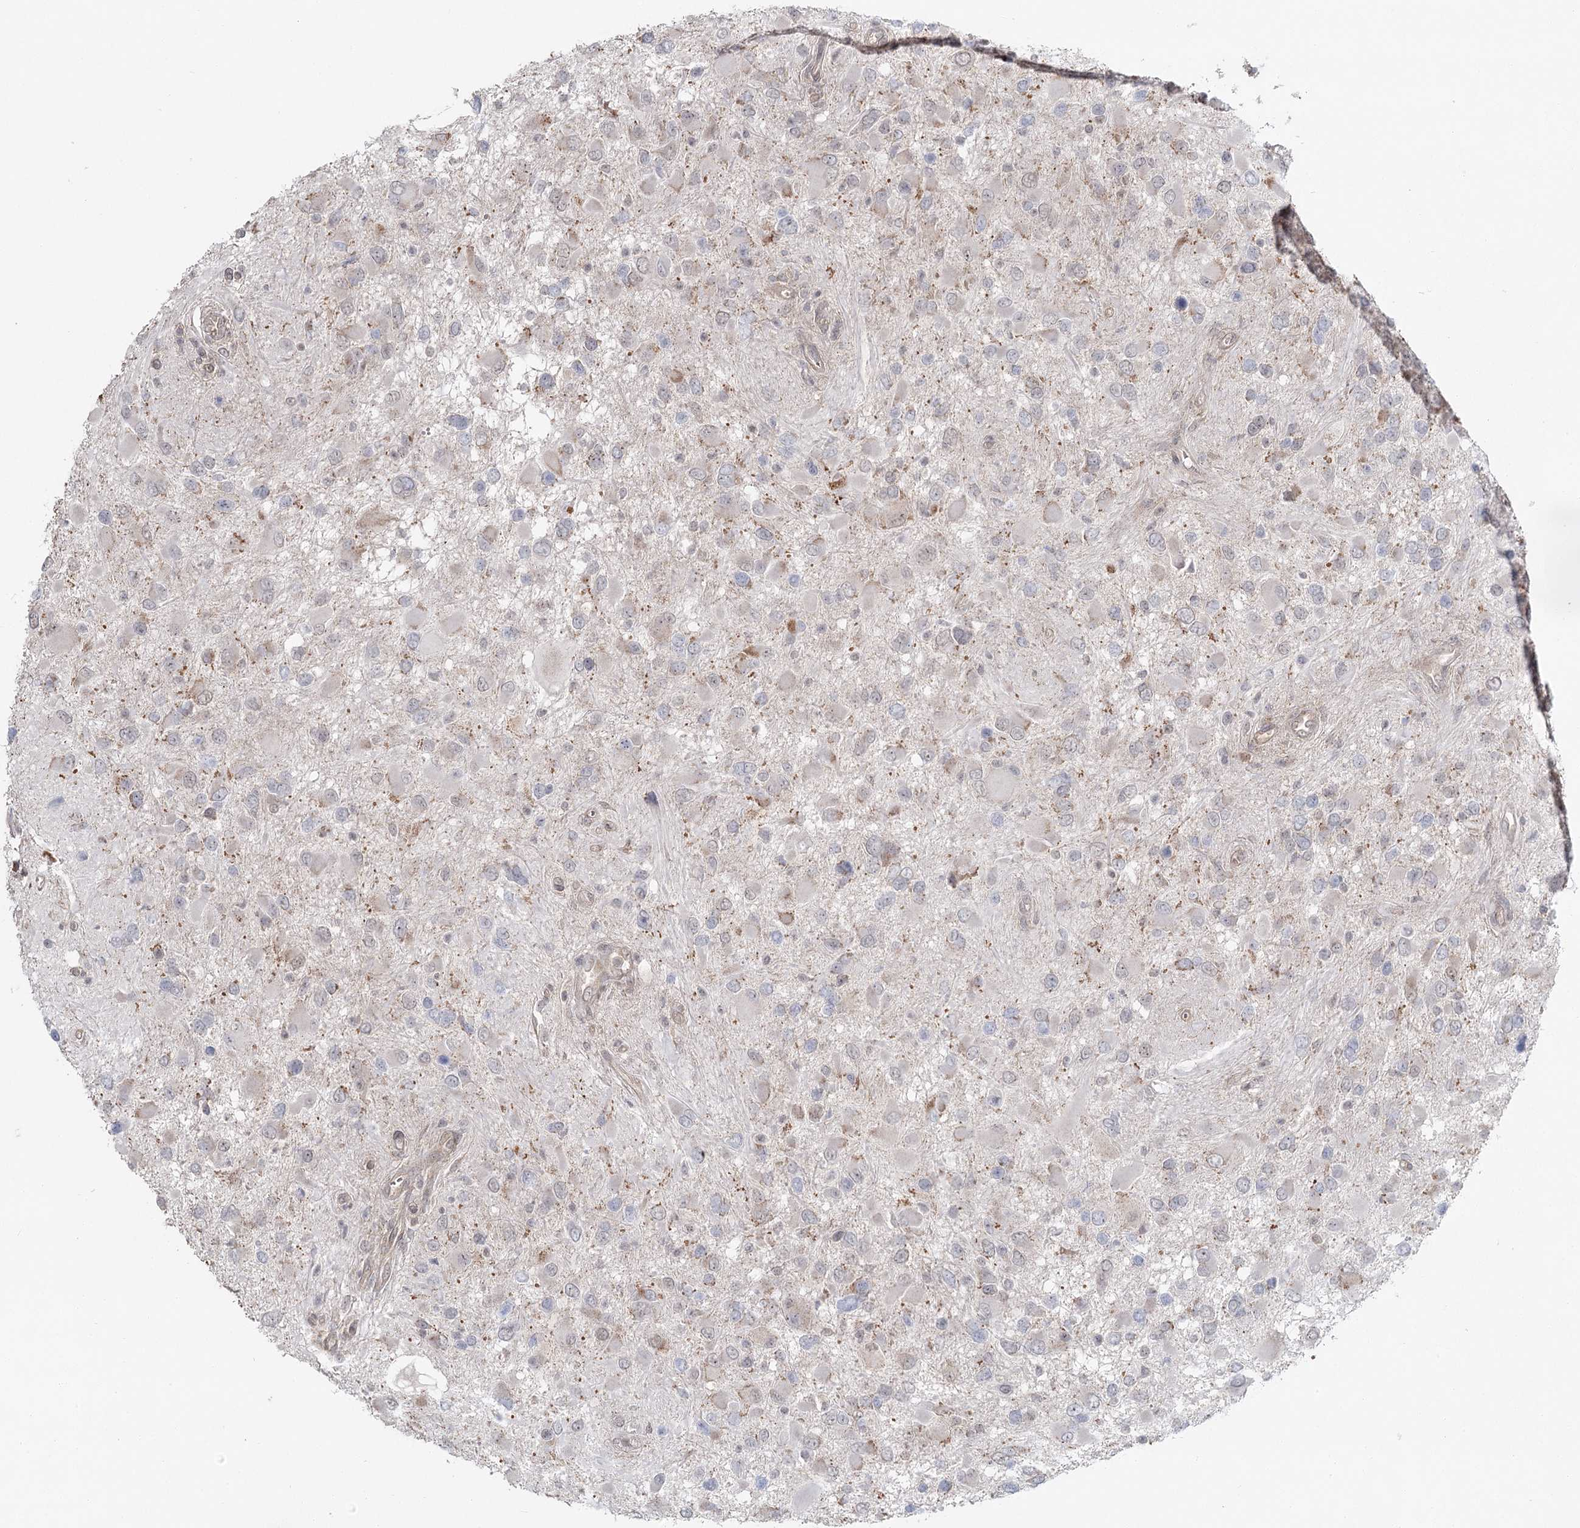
{"staining": {"intensity": "negative", "quantity": "none", "location": "none"}, "tissue": "glioma", "cell_type": "Tumor cells", "image_type": "cancer", "snomed": [{"axis": "morphology", "description": "Glioma, malignant, High grade"}, {"axis": "topography", "description": "Brain"}], "caption": "Photomicrograph shows no protein positivity in tumor cells of glioma tissue. (DAB (3,3'-diaminobenzidine) immunohistochemistry (IHC) with hematoxylin counter stain).", "gene": "THNSL1", "patient": {"sex": "male", "age": 53}}